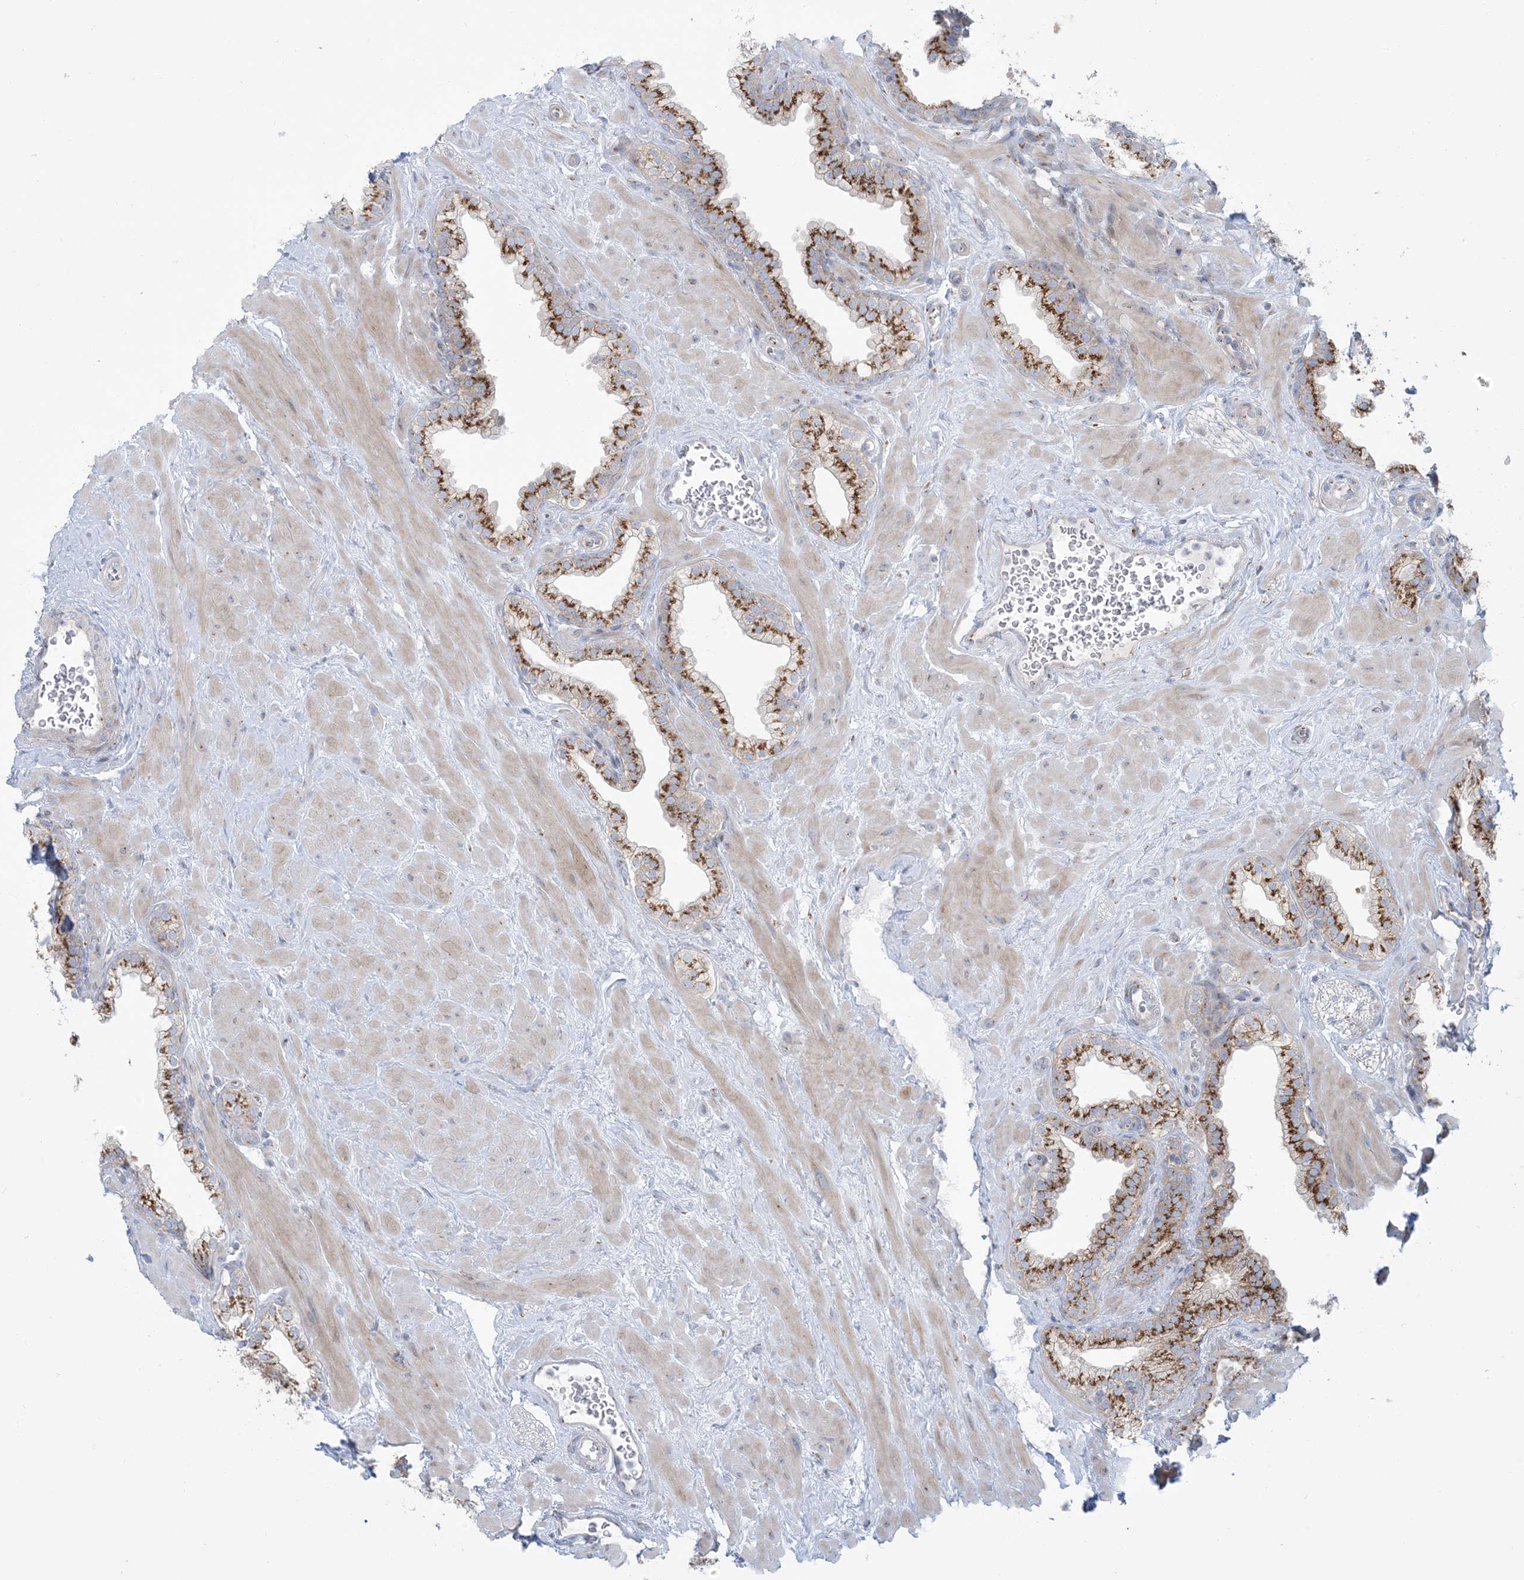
{"staining": {"intensity": "strong", "quantity": "25%-75%", "location": "cytoplasmic/membranous"}, "tissue": "prostate", "cell_type": "Glandular cells", "image_type": "normal", "snomed": [{"axis": "morphology", "description": "Normal tissue, NOS"}, {"axis": "morphology", "description": "Urothelial carcinoma, Low grade"}, {"axis": "topography", "description": "Urinary bladder"}, {"axis": "topography", "description": "Prostate"}], "caption": "Prostate stained for a protein (brown) shows strong cytoplasmic/membranous positive positivity in about 25%-75% of glandular cells.", "gene": "AFTPH", "patient": {"sex": "male", "age": 60}}